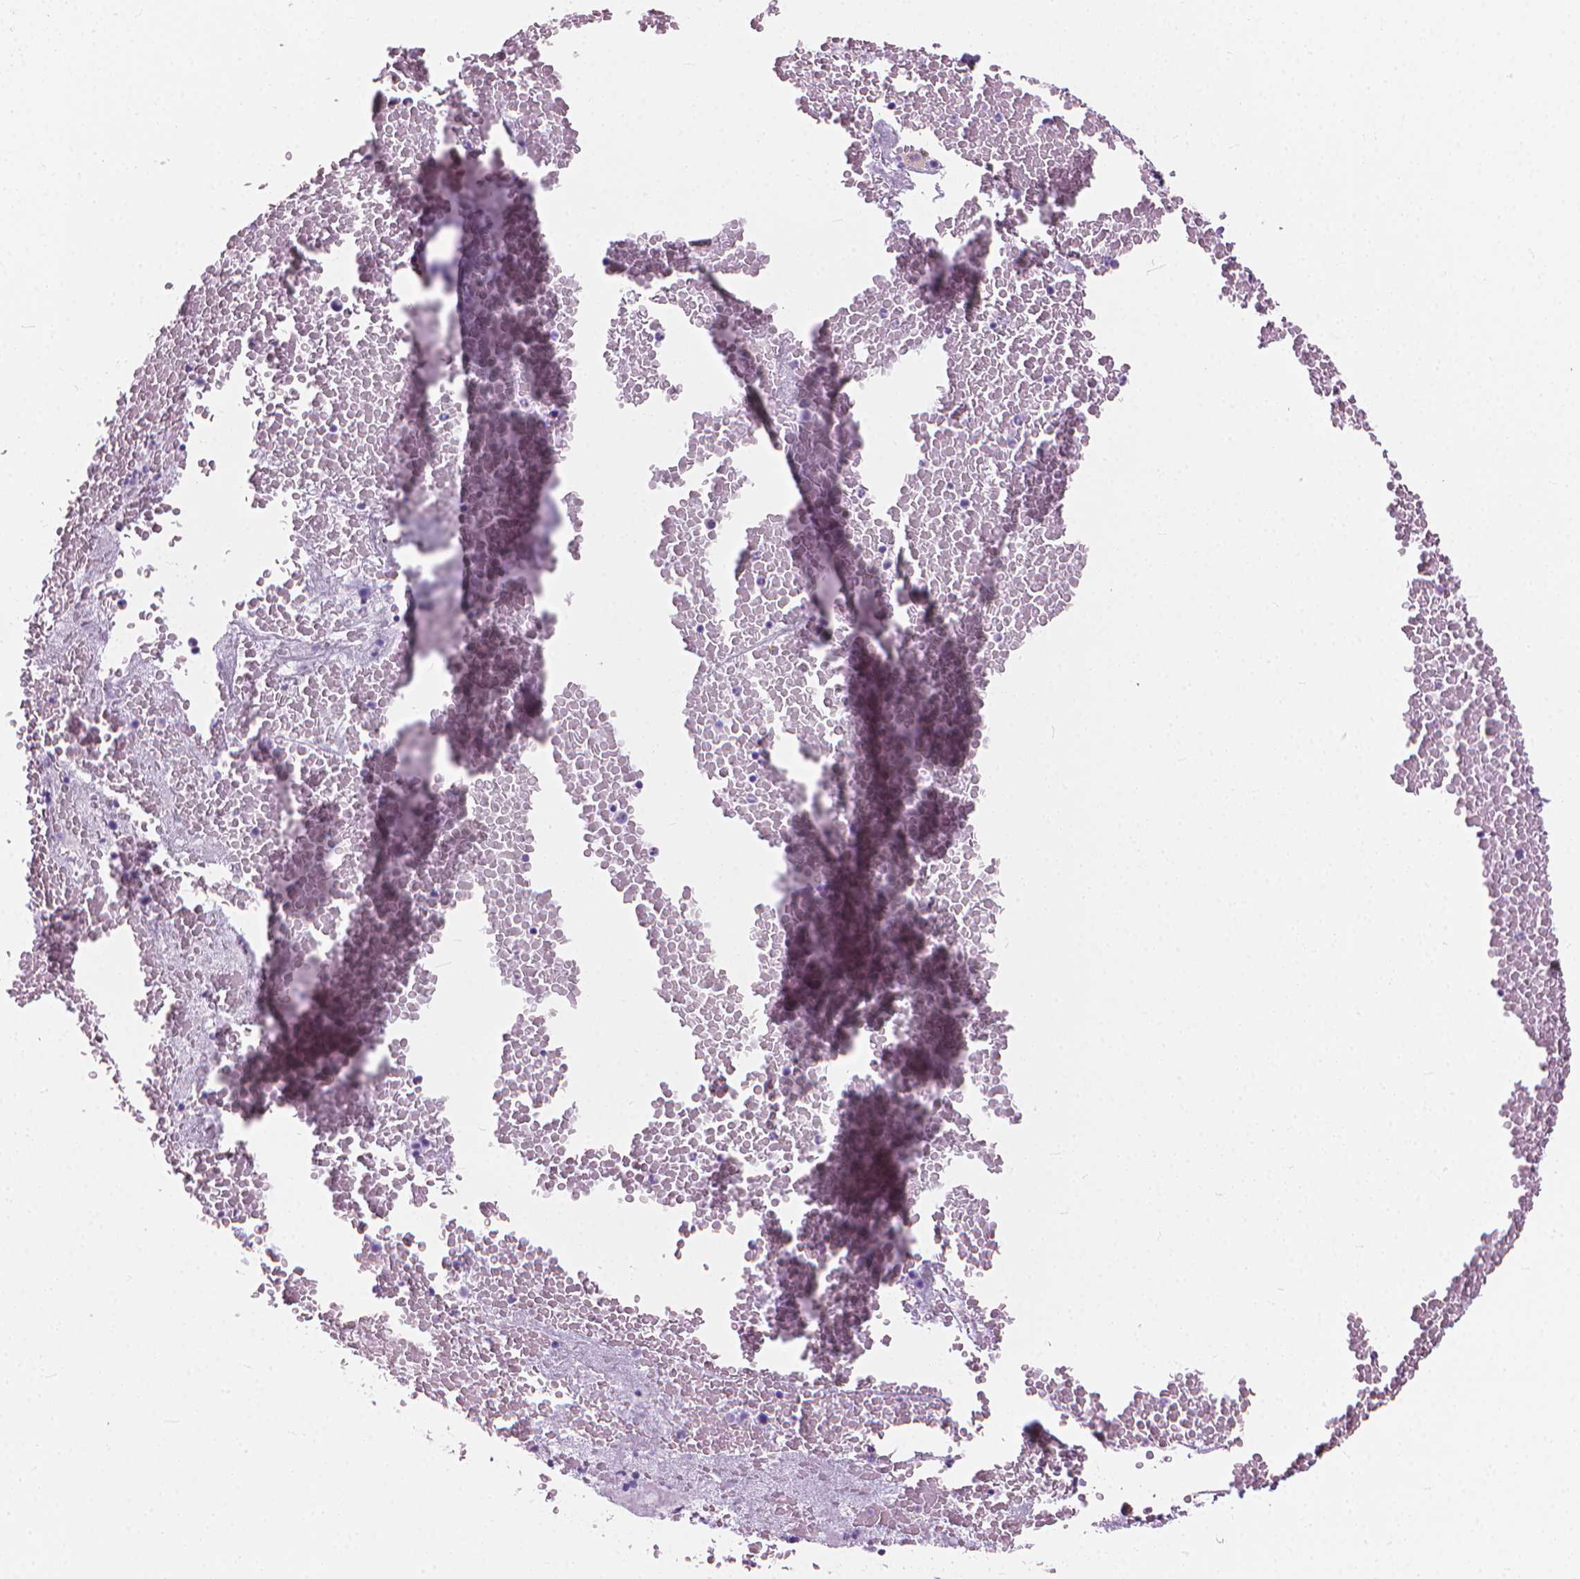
{"staining": {"intensity": "negative", "quantity": "none", "location": "none"}, "tissue": "bone marrow", "cell_type": "Hematopoietic cells", "image_type": "normal", "snomed": [{"axis": "morphology", "description": "Normal tissue, NOS"}, {"axis": "topography", "description": "Bone marrow"}], "caption": "IHC micrograph of unremarkable bone marrow stained for a protein (brown), which reveals no expression in hematopoietic cells. (DAB (3,3'-diaminobenzidine) IHC with hematoxylin counter stain).", "gene": "HTR2B", "patient": {"sex": "male", "age": 81}}